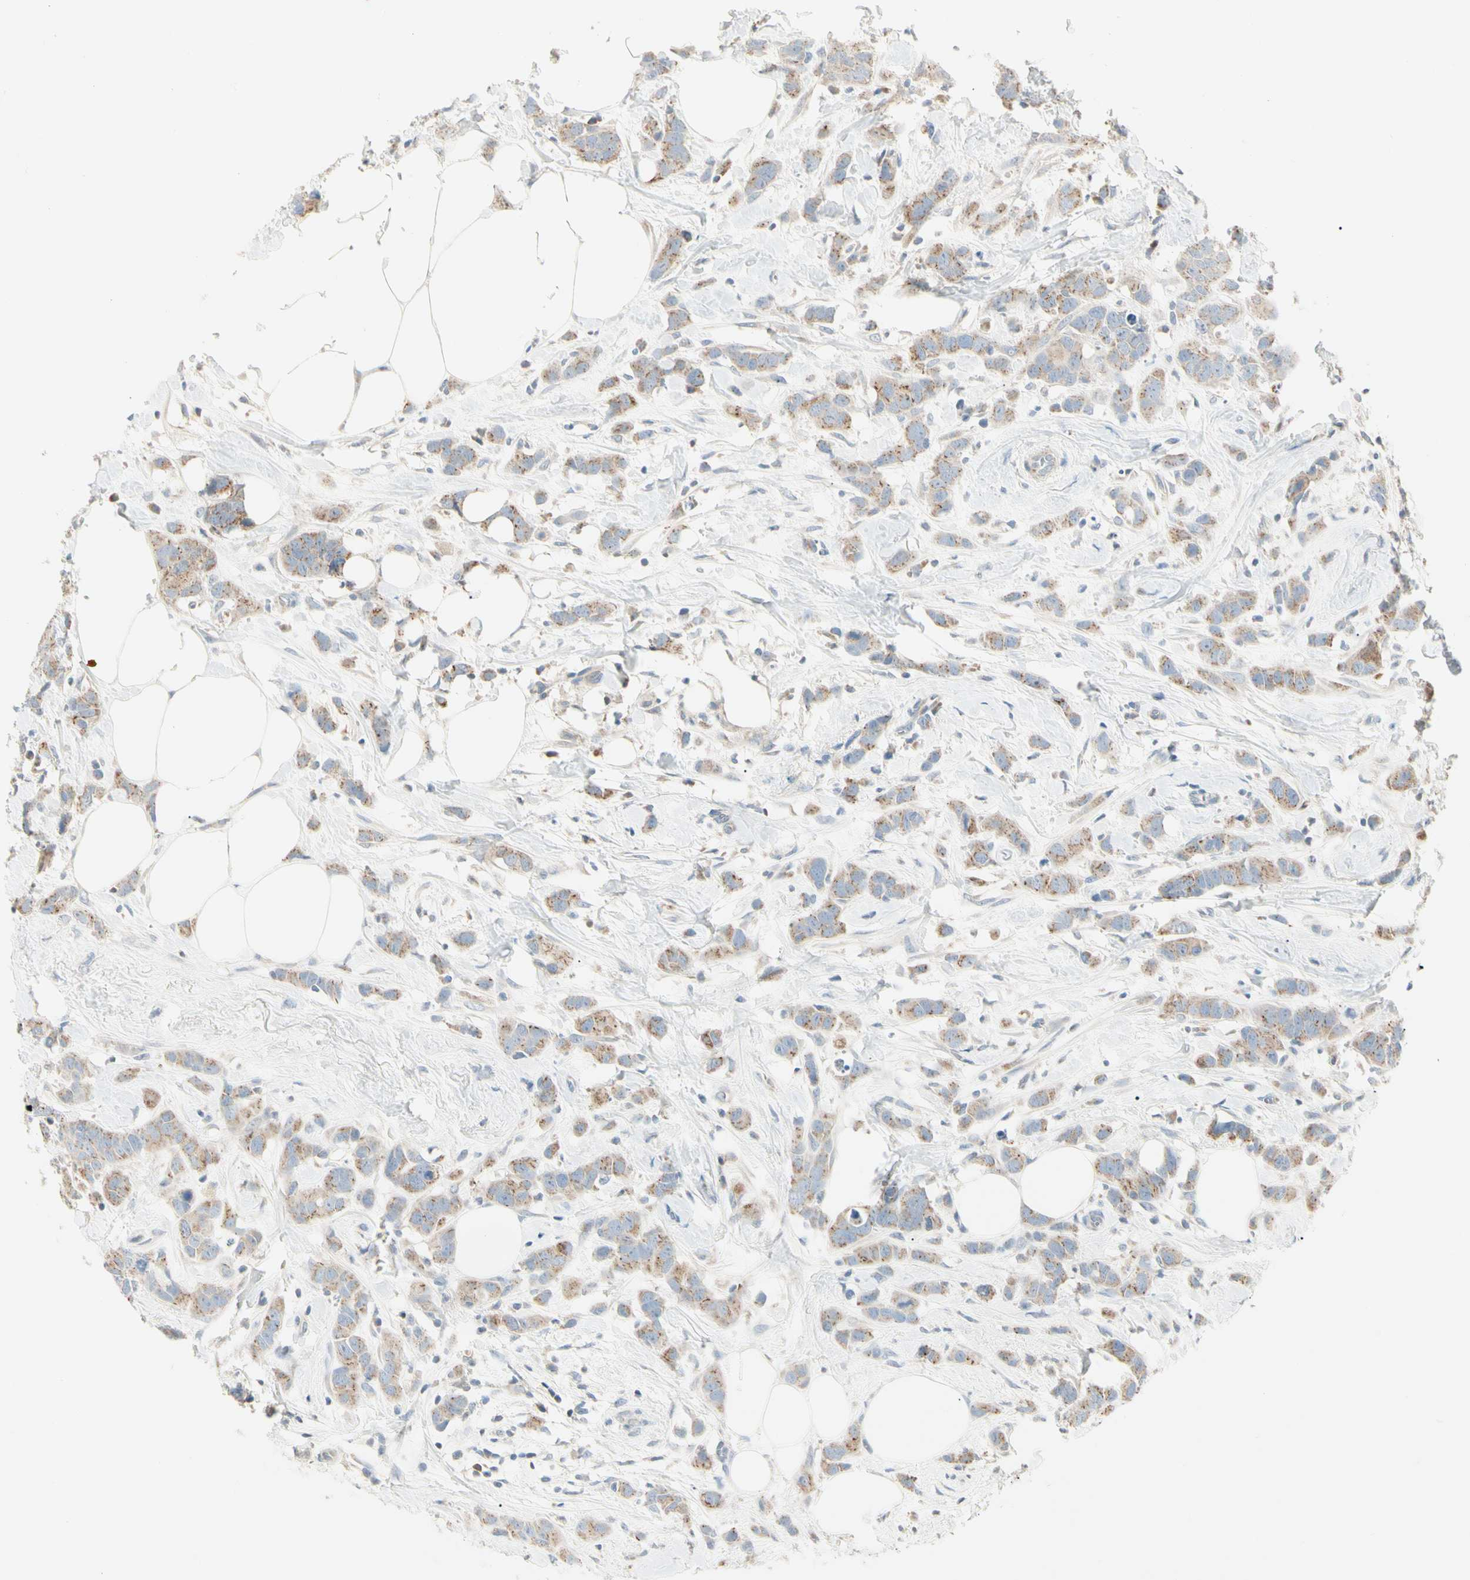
{"staining": {"intensity": "moderate", "quantity": ">75%", "location": "cytoplasmic/membranous"}, "tissue": "breast cancer", "cell_type": "Tumor cells", "image_type": "cancer", "snomed": [{"axis": "morphology", "description": "Normal tissue, NOS"}, {"axis": "morphology", "description": "Duct carcinoma"}, {"axis": "topography", "description": "Breast"}], "caption": "DAB (3,3'-diaminobenzidine) immunohistochemical staining of human breast intraductal carcinoma reveals moderate cytoplasmic/membranous protein staining in about >75% of tumor cells. Nuclei are stained in blue.", "gene": "ALDH18A1", "patient": {"sex": "female", "age": 50}}